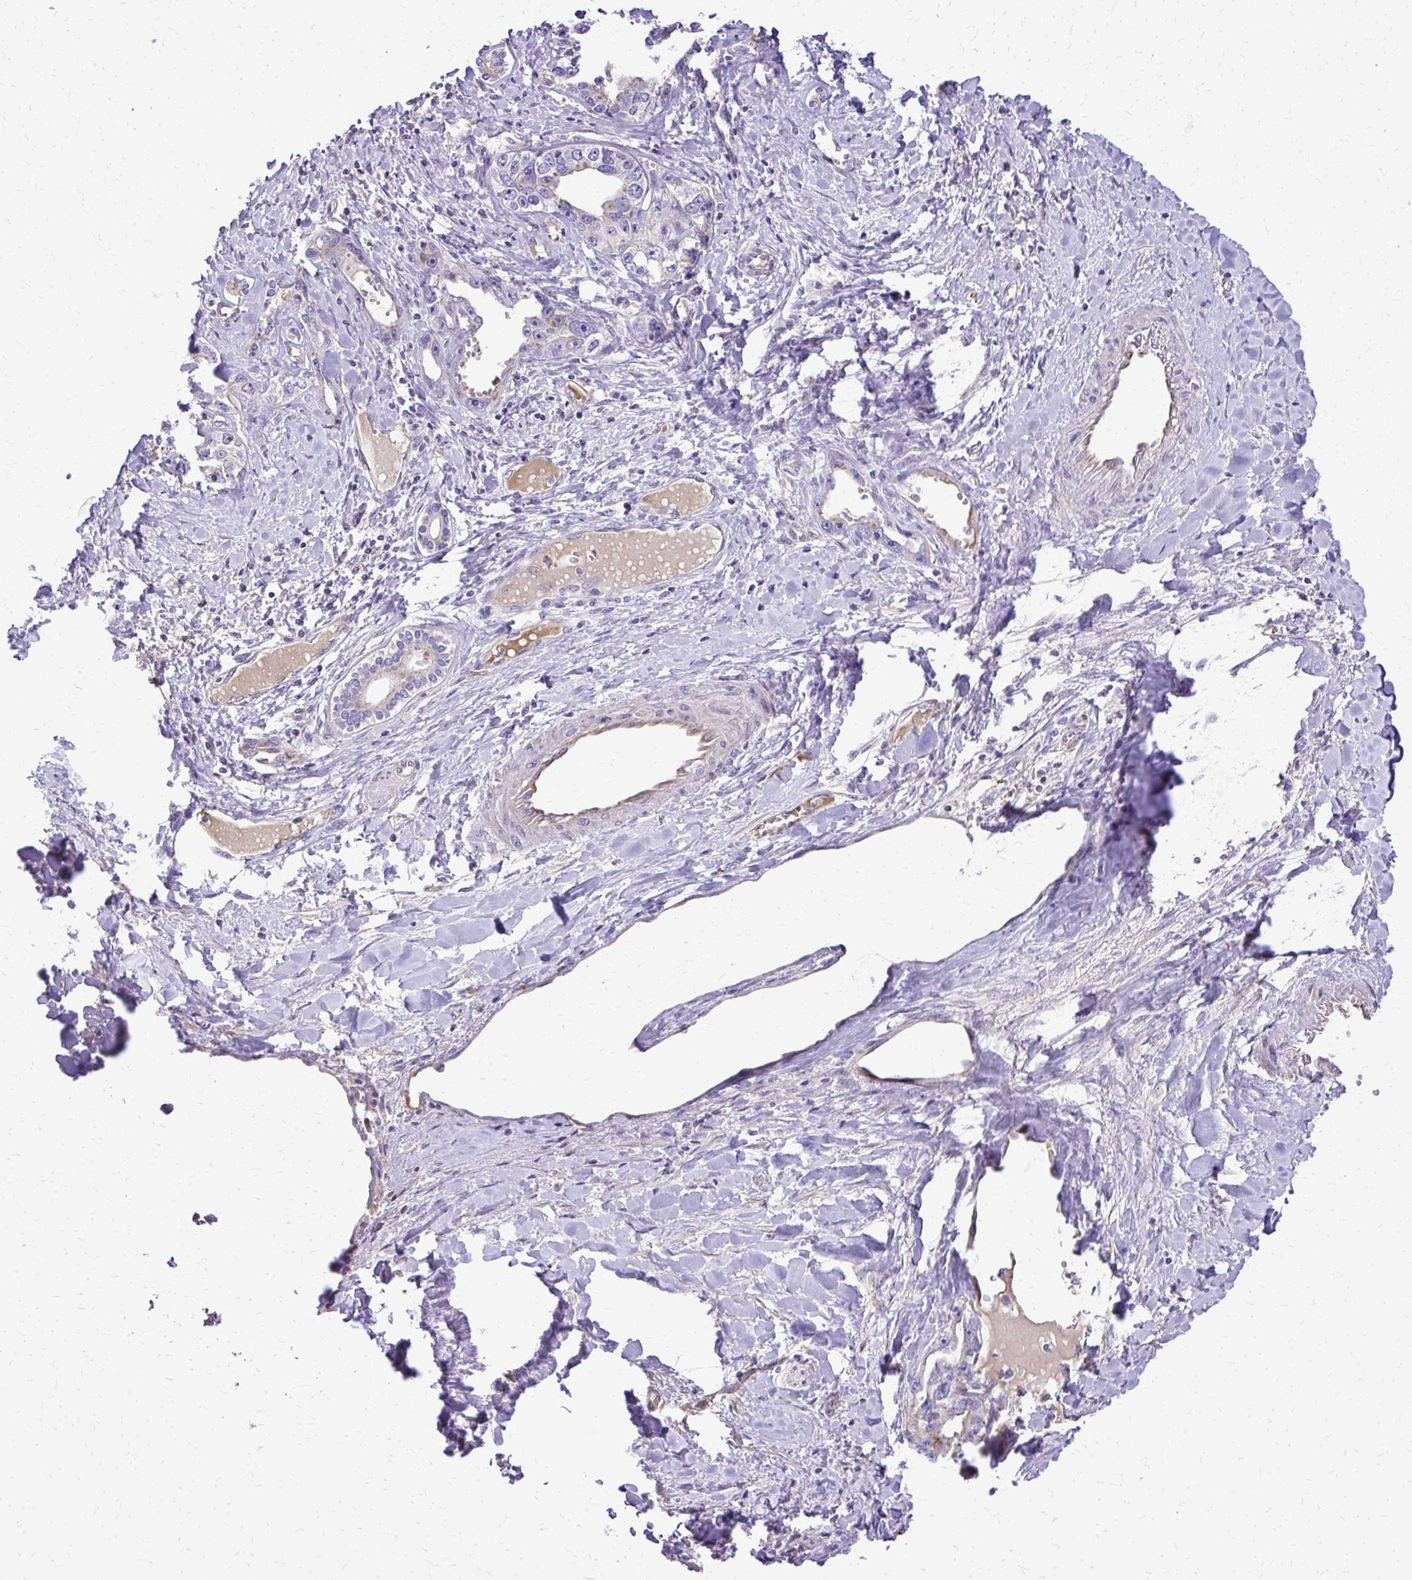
{"staining": {"intensity": "negative", "quantity": "none", "location": "none"}, "tissue": "liver cancer", "cell_type": "Tumor cells", "image_type": "cancer", "snomed": [{"axis": "morphology", "description": "Cholangiocarcinoma"}, {"axis": "topography", "description": "Liver"}], "caption": "IHC image of neoplastic tissue: human cholangiocarcinoma (liver) stained with DAB (3,3'-diaminobenzidine) reveals no significant protein positivity in tumor cells. The staining was performed using DAB to visualize the protein expression in brown, while the nuclei were stained in blue with hematoxylin (Magnification: 20x).", "gene": "RUNDC3B", "patient": {"sex": "male", "age": 59}}